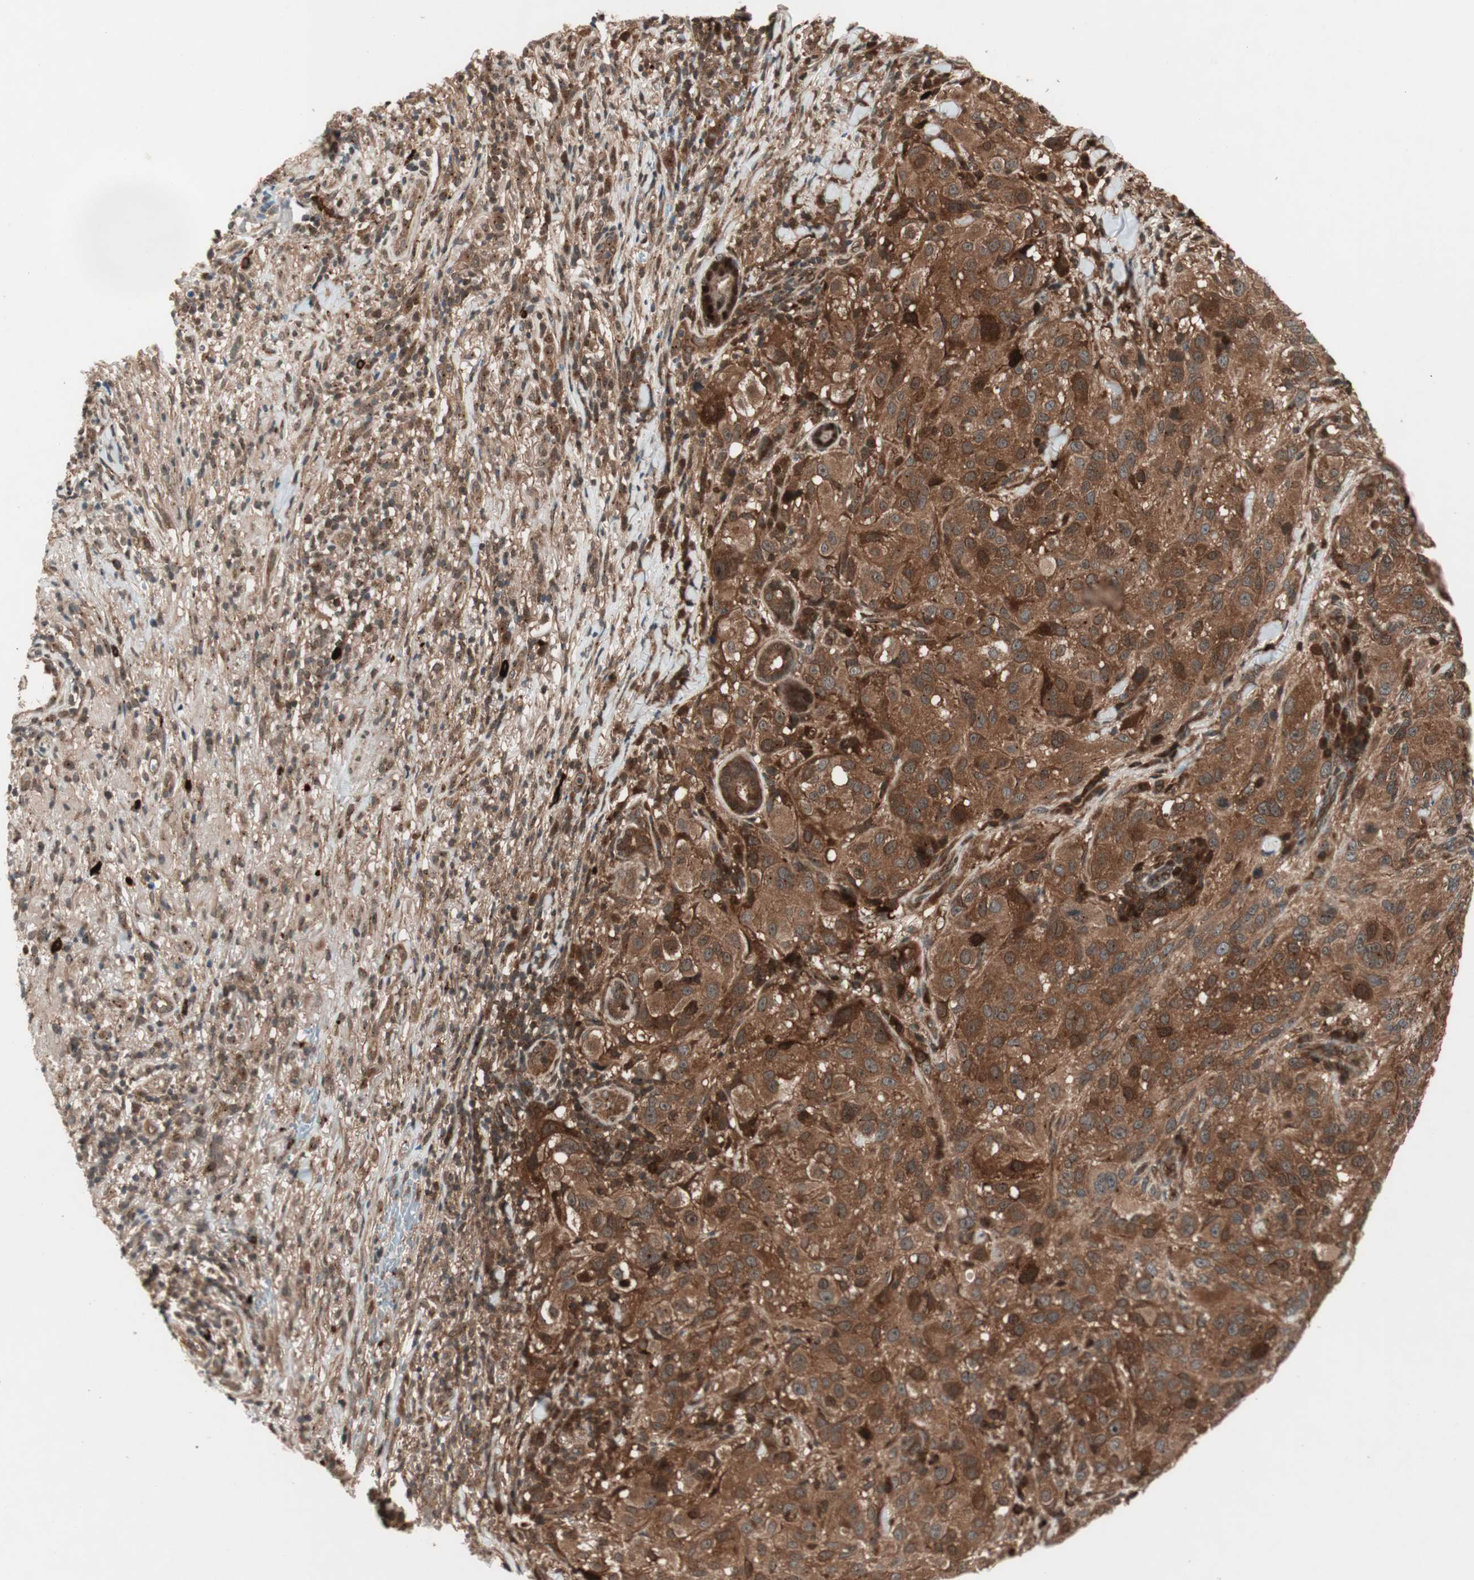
{"staining": {"intensity": "strong", "quantity": ">75%", "location": "cytoplasmic/membranous"}, "tissue": "melanoma", "cell_type": "Tumor cells", "image_type": "cancer", "snomed": [{"axis": "morphology", "description": "Necrosis, NOS"}, {"axis": "morphology", "description": "Malignant melanoma, NOS"}, {"axis": "topography", "description": "Skin"}], "caption": "Immunohistochemistry (IHC) histopathology image of neoplastic tissue: human melanoma stained using immunohistochemistry demonstrates high levels of strong protein expression localized specifically in the cytoplasmic/membranous of tumor cells, appearing as a cytoplasmic/membranous brown color.", "gene": "PRKG2", "patient": {"sex": "female", "age": 87}}